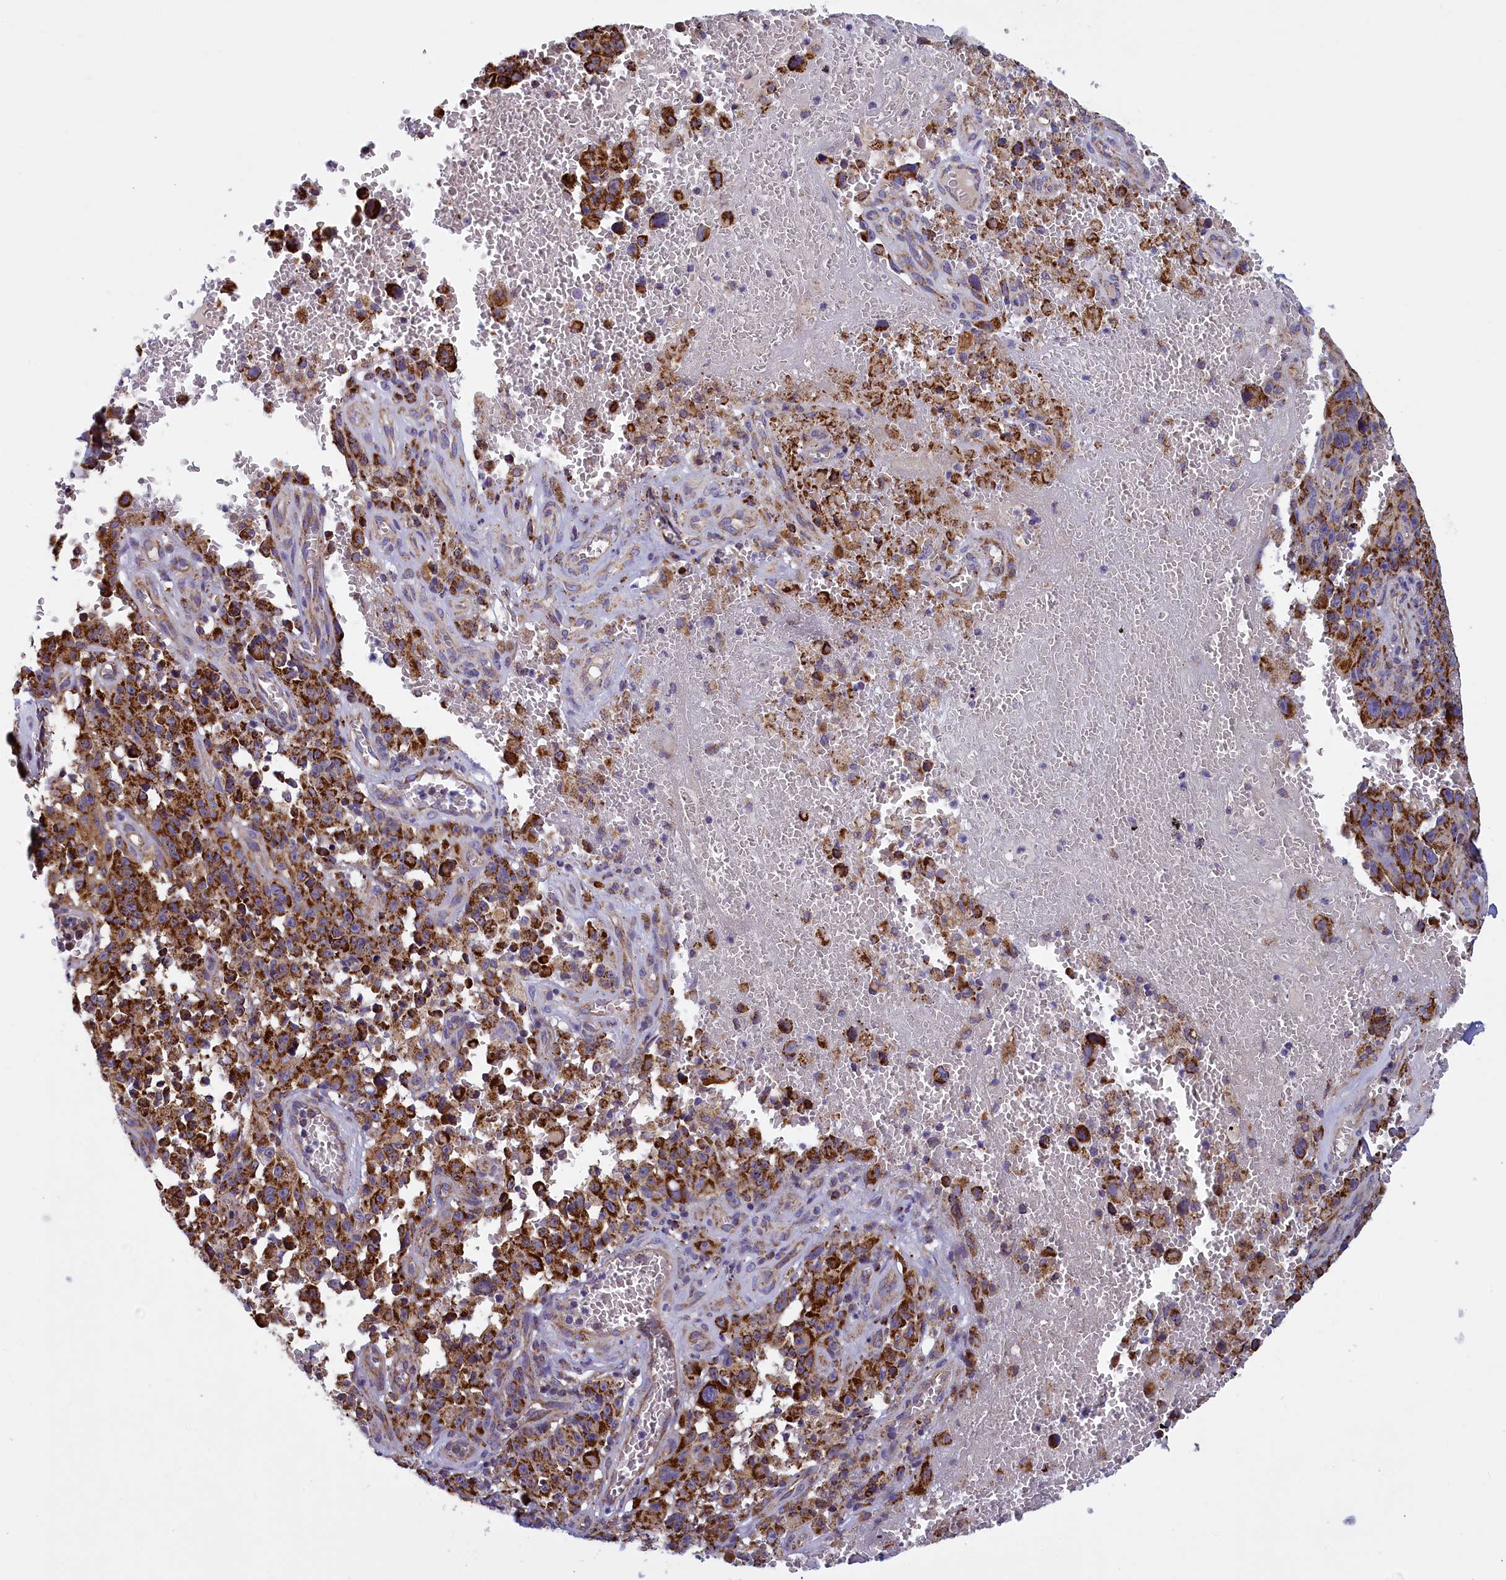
{"staining": {"intensity": "strong", "quantity": ">75%", "location": "cytoplasmic/membranous"}, "tissue": "melanoma", "cell_type": "Tumor cells", "image_type": "cancer", "snomed": [{"axis": "morphology", "description": "Malignant melanoma, NOS"}, {"axis": "topography", "description": "Skin"}], "caption": "This image demonstrates immunohistochemistry staining of malignant melanoma, with high strong cytoplasmic/membranous positivity in approximately >75% of tumor cells.", "gene": "IFT122", "patient": {"sex": "female", "age": 82}}